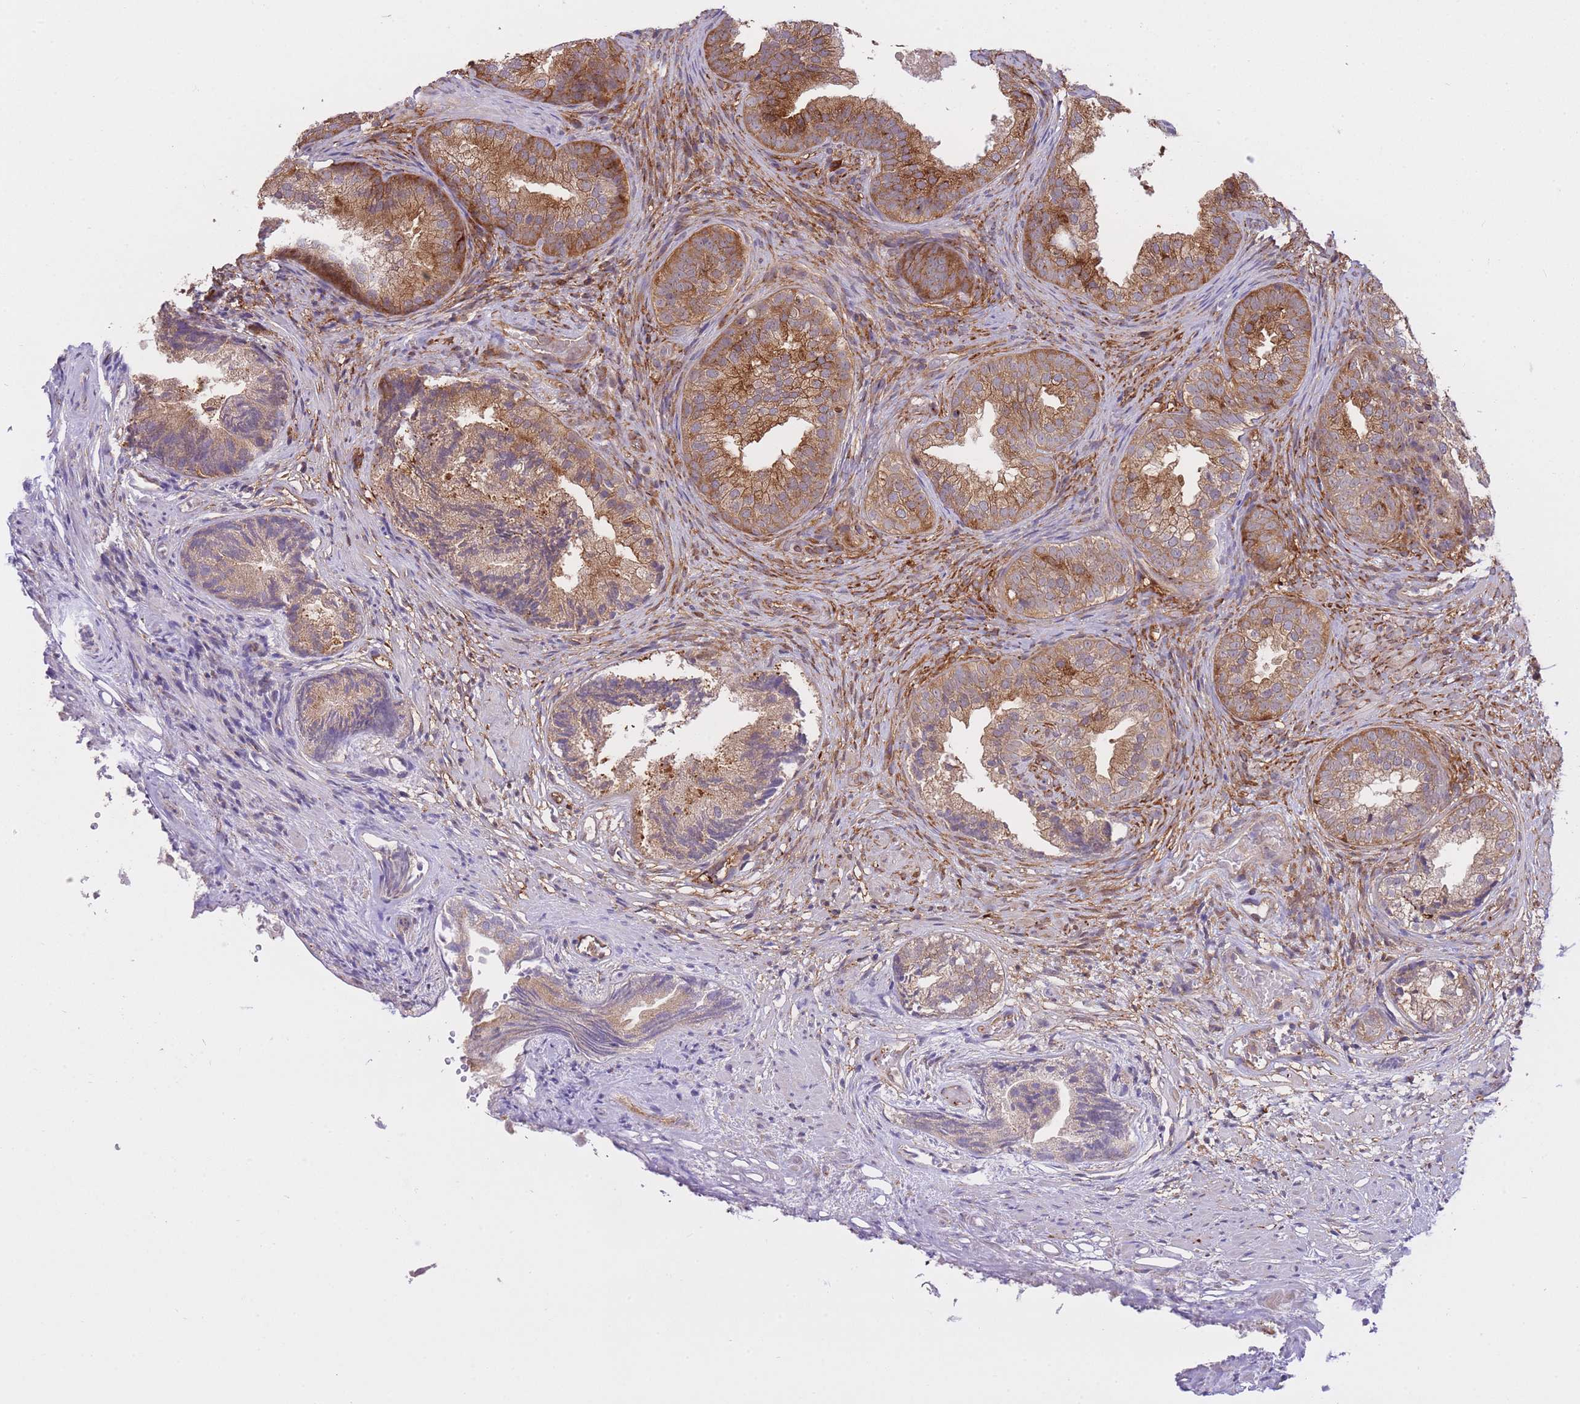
{"staining": {"intensity": "strong", "quantity": ">75%", "location": "cytoplasmic/membranous"}, "tissue": "prostate", "cell_type": "Glandular cells", "image_type": "normal", "snomed": [{"axis": "morphology", "description": "Normal tissue, NOS"}, {"axis": "topography", "description": "Prostate"}], "caption": "Strong cytoplasmic/membranous expression for a protein is present in about >75% of glandular cells of unremarkable prostate using immunohistochemistry (IHC).", "gene": "EXOSC8", "patient": {"sex": "male", "age": 76}}